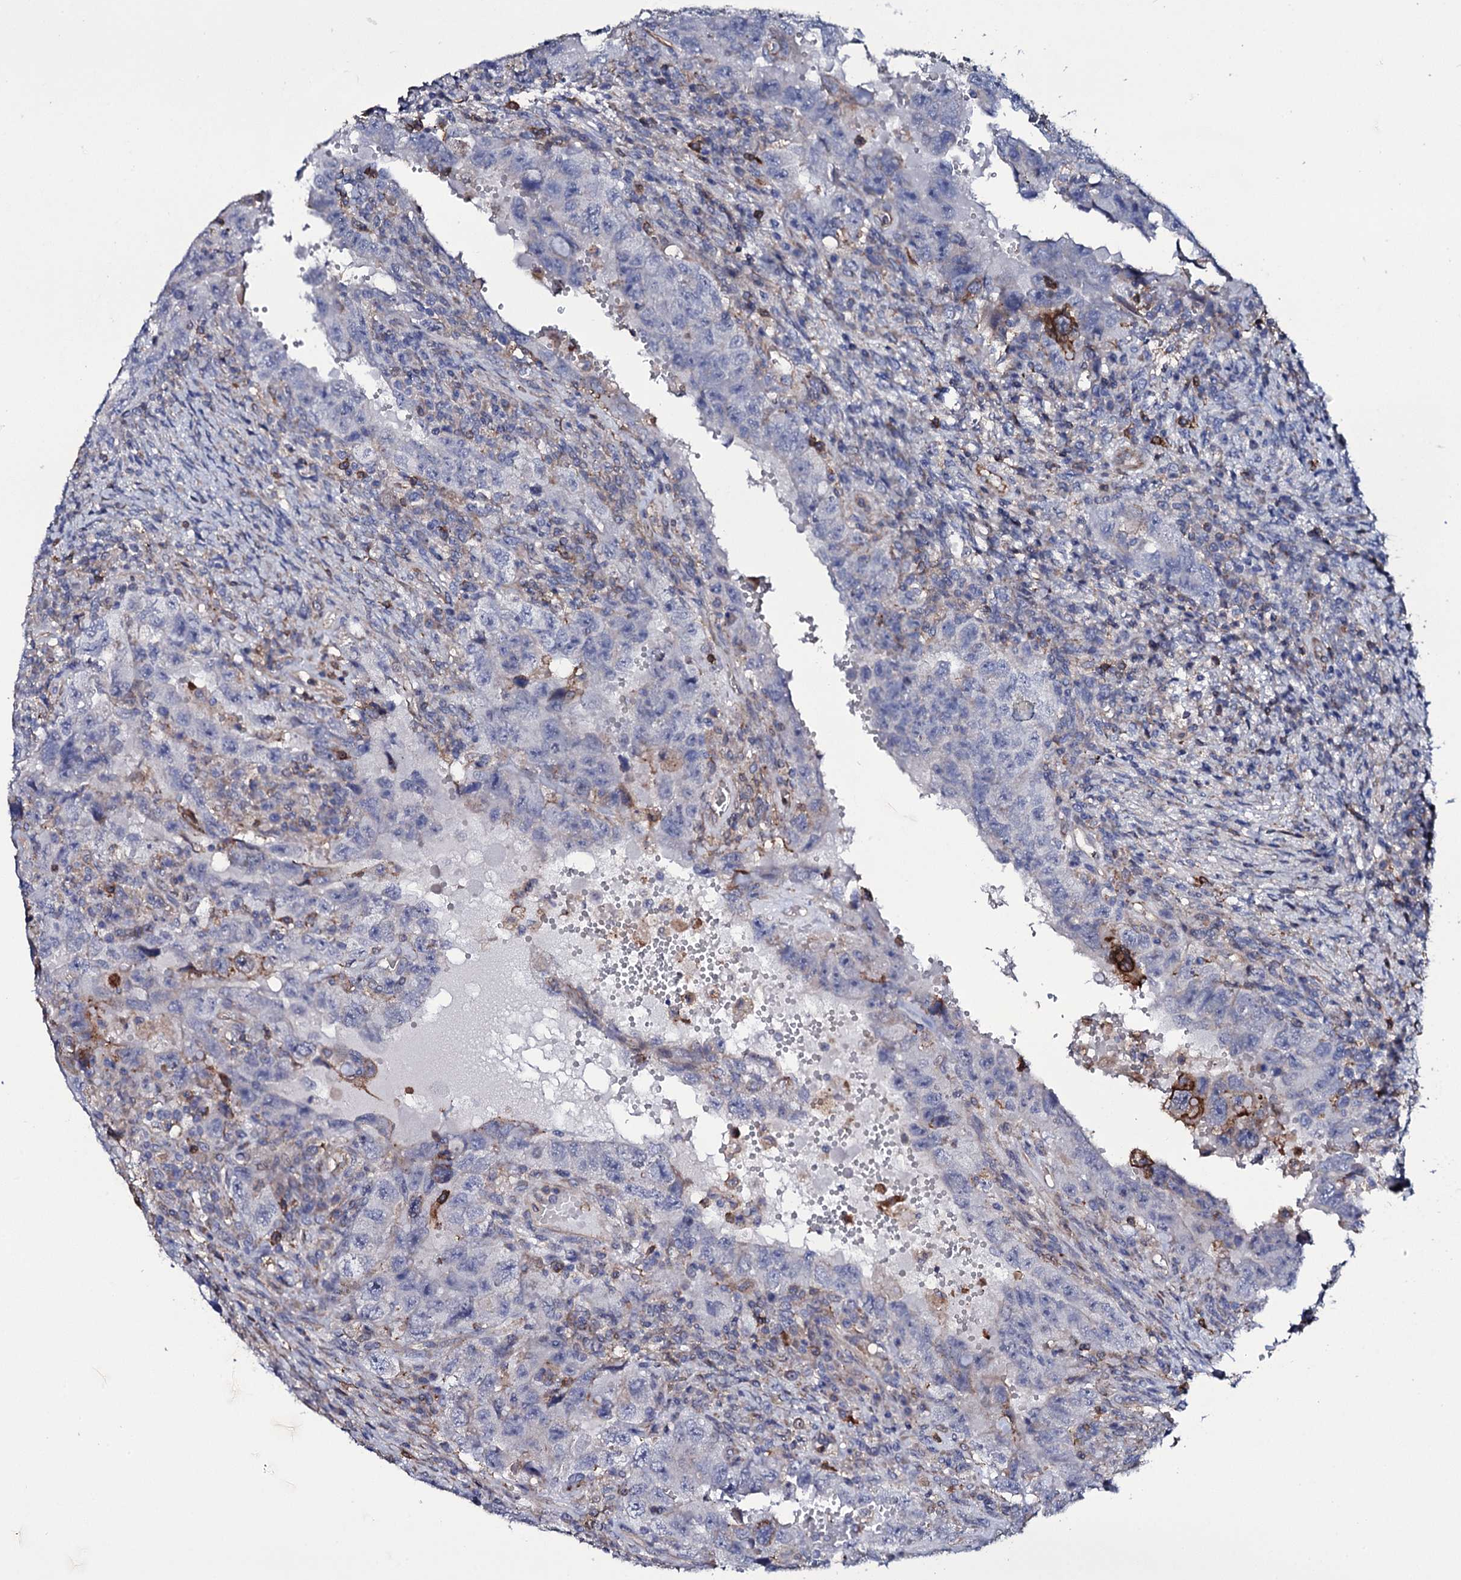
{"staining": {"intensity": "negative", "quantity": "none", "location": "none"}, "tissue": "testis cancer", "cell_type": "Tumor cells", "image_type": "cancer", "snomed": [{"axis": "morphology", "description": "Carcinoma, Embryonal, NOS"}, {"axis": "topography", "description": "Testis"}], "caption": "Tumor cells are negative for protein expression in human testis cancer.", "gene": "TTC23", "patient": {"sex": "male", "age": 26}}